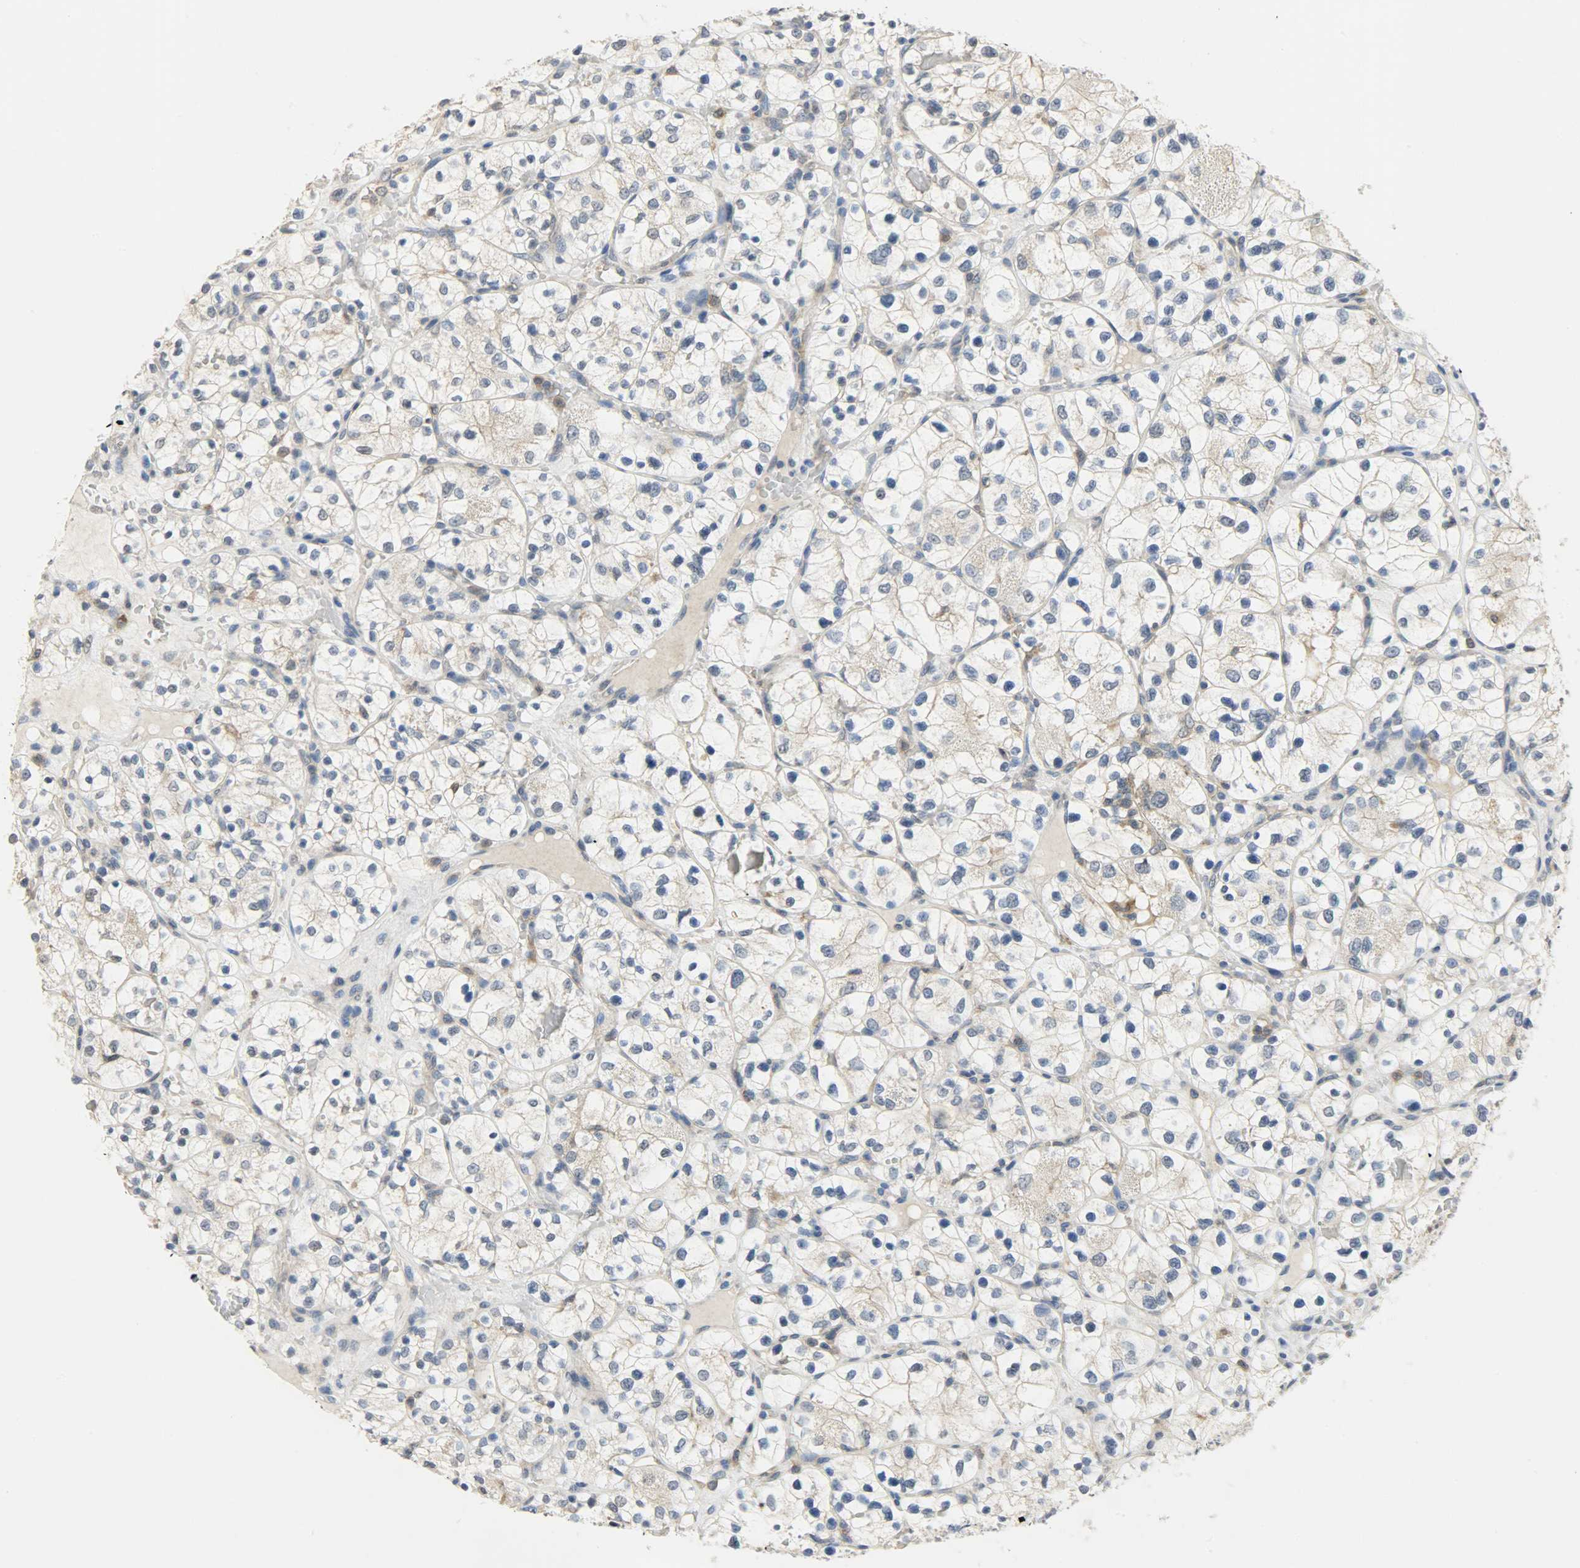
{"staining": {"intensity": "weak", "quantity": "25%-75%", "location": "cytoplasmic/membranous"}, "tissue": "renal cancer", "cell_type": "Tumor cells", "image_type": "cancer", "snomed": [{"axis": "morphology", "description": "Adenocarcinoma, NOS"}, {"axis": "topography", "description": "Kidney"}], "caption": "A photomicrograph of renal cancer (adenocarcinoma) stained for a protein displays weak cytoplasmic/membranous brown staining in tumor cells.", "gene": "TRIM21", "patient": {"sex": "female", "age": 60}}